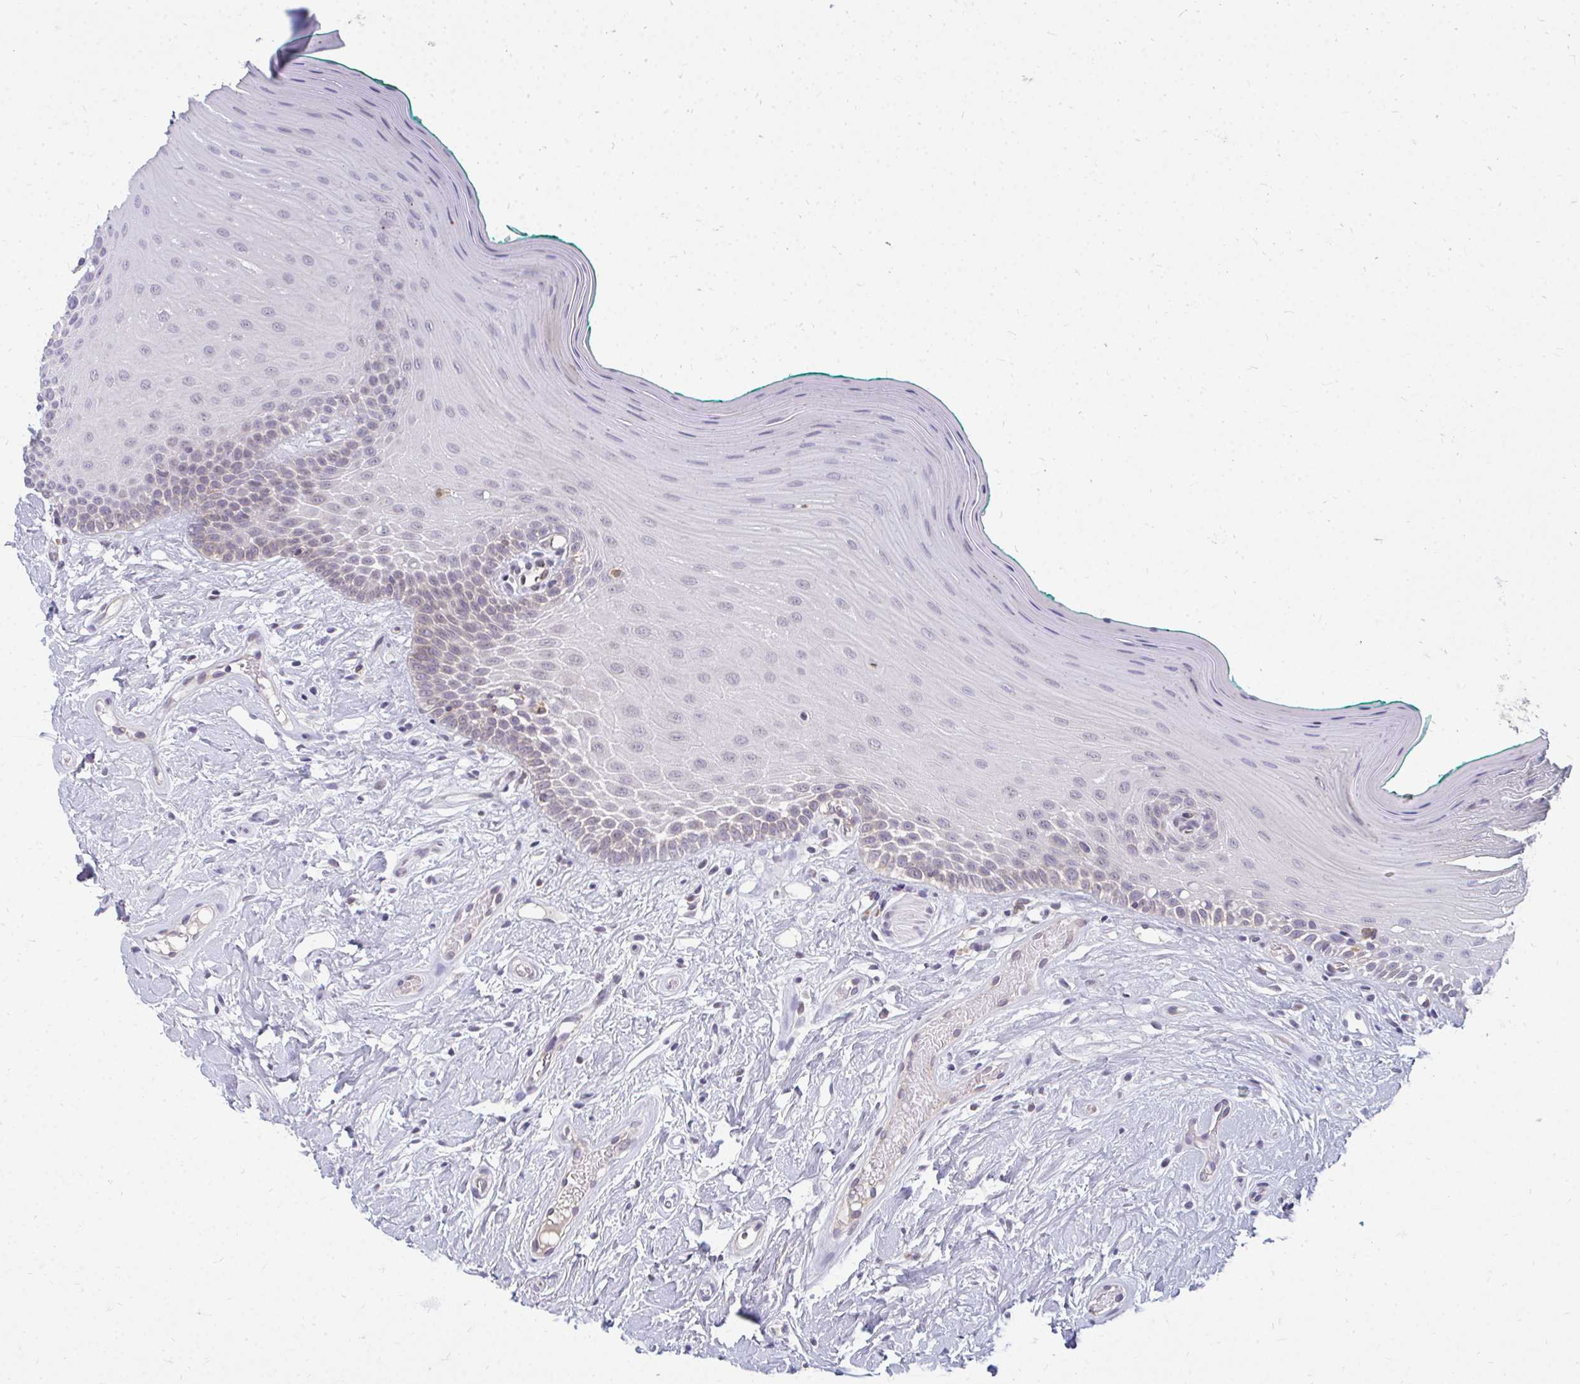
{"staining": {"intensity": "negative", "quantity": "none", "location": "none"}, "tissue": "oral mucosa", "cell_type": "Squamous epithelial cells", "image_type": "normal", "snomed": [{"axis": "morphology", "description": "Normal tissue, NOS"}, {"axis": "topography", "description": "Oral tissue"}], "caption": "Squamous epithelial cells show no significant staining in benign oral mucosa. (DAB IHC with hematoxylin counter stain).", "gene": "ACSL5", "patient": {"sex": "female", "age": 40}}